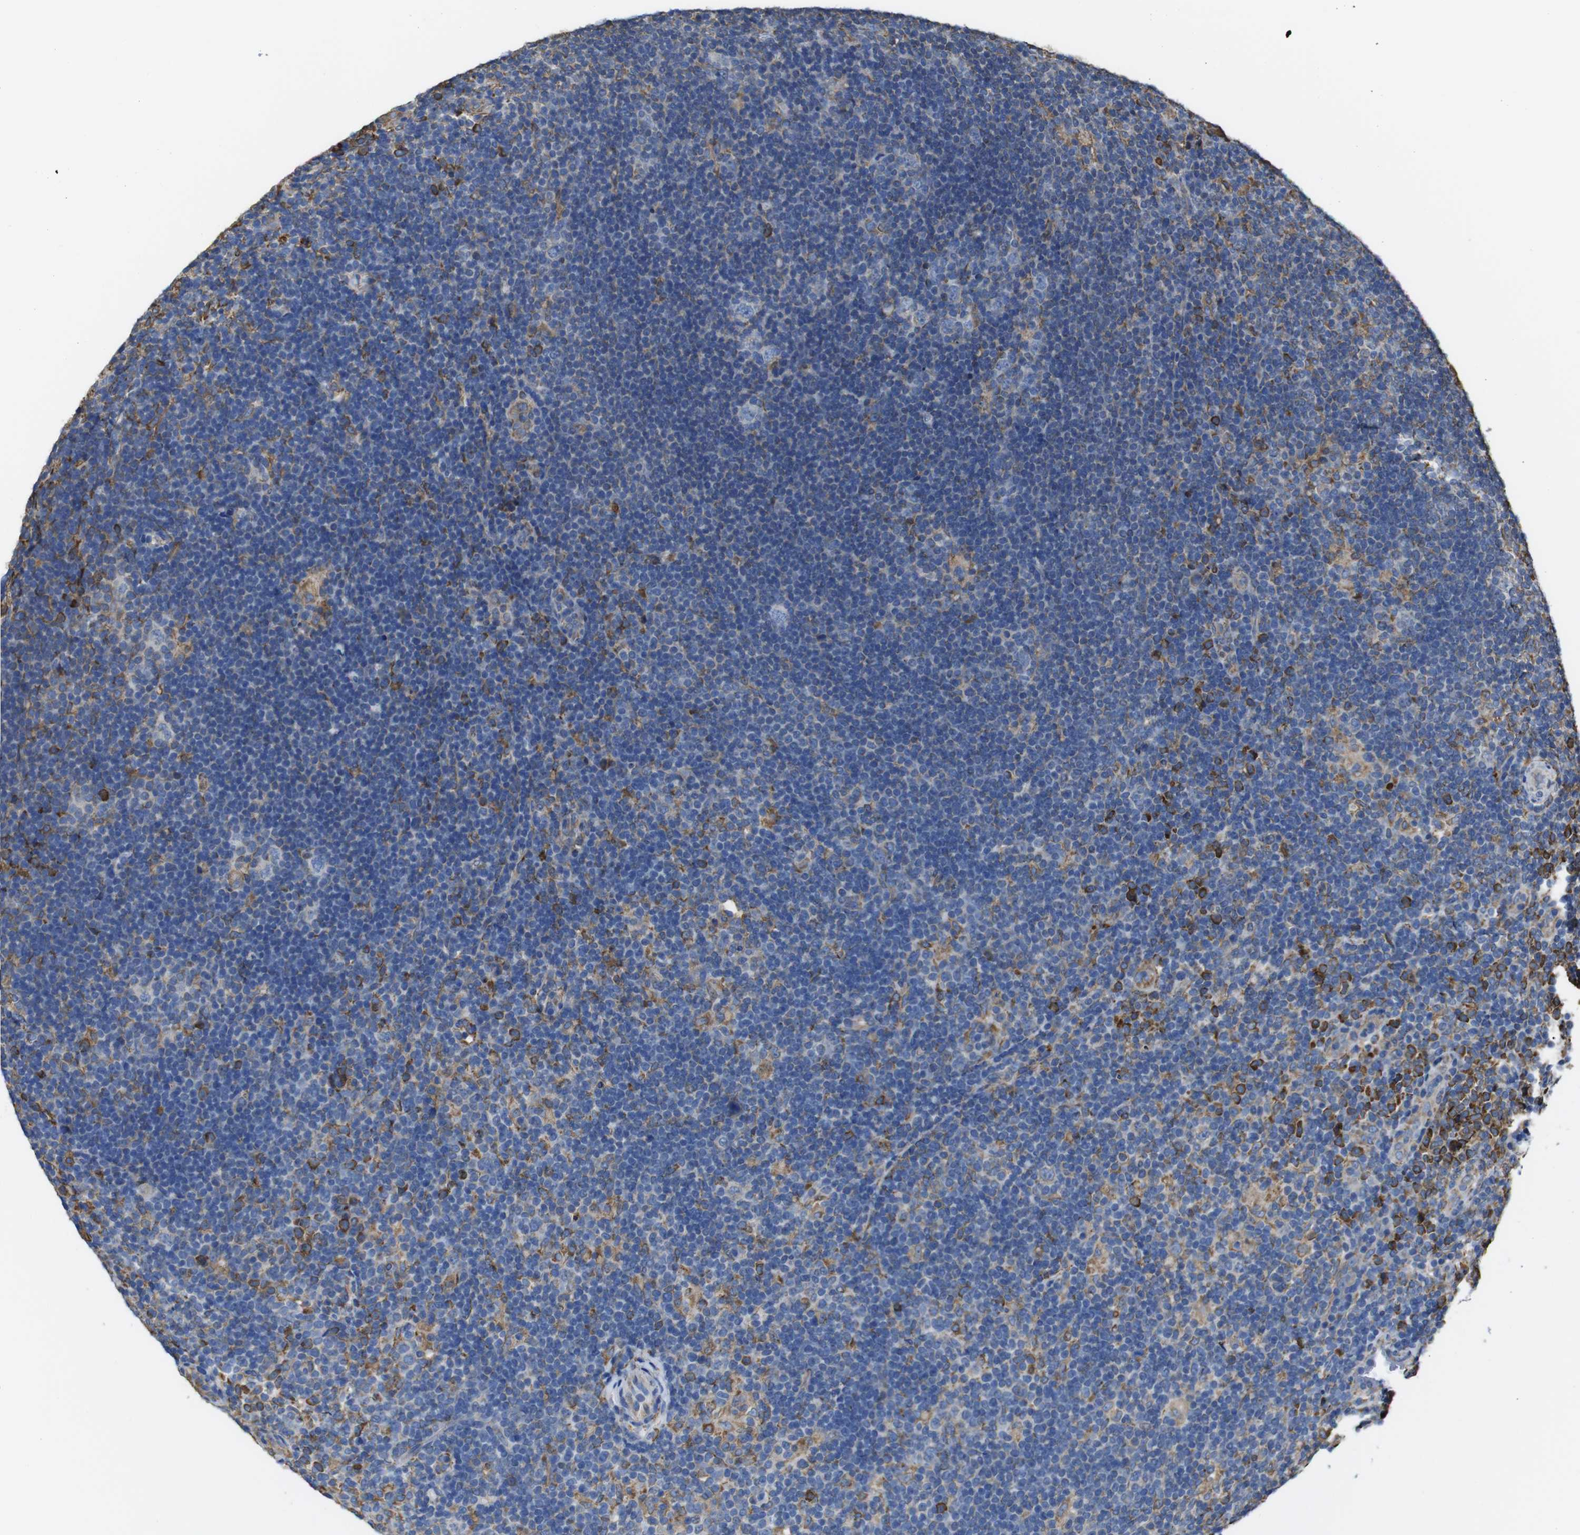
{"staining": {"intensity": "negative", "quantity": "none", "location": "none"}, "tissue": "lymphoma", "cell_type": "Tumor cells", "image_type": "cancer", "snomed": [{"axis": "morphology", "description": "Hodgkin's disease, NOS"}, {"axis": "topography", "description": "Lymph node"}], "caption": "This histopathology image is of Hodgkin's disease stained with IHC to label a protein in brown with the nuclei are counter-stained blue. There is no positivity in tumor cells. (DAB (3,3'-diaminobenzidine) IHC with hematoxylin counter stain).", "gene": "PPIB", "patient": {"sex": "female", "age": 57}}